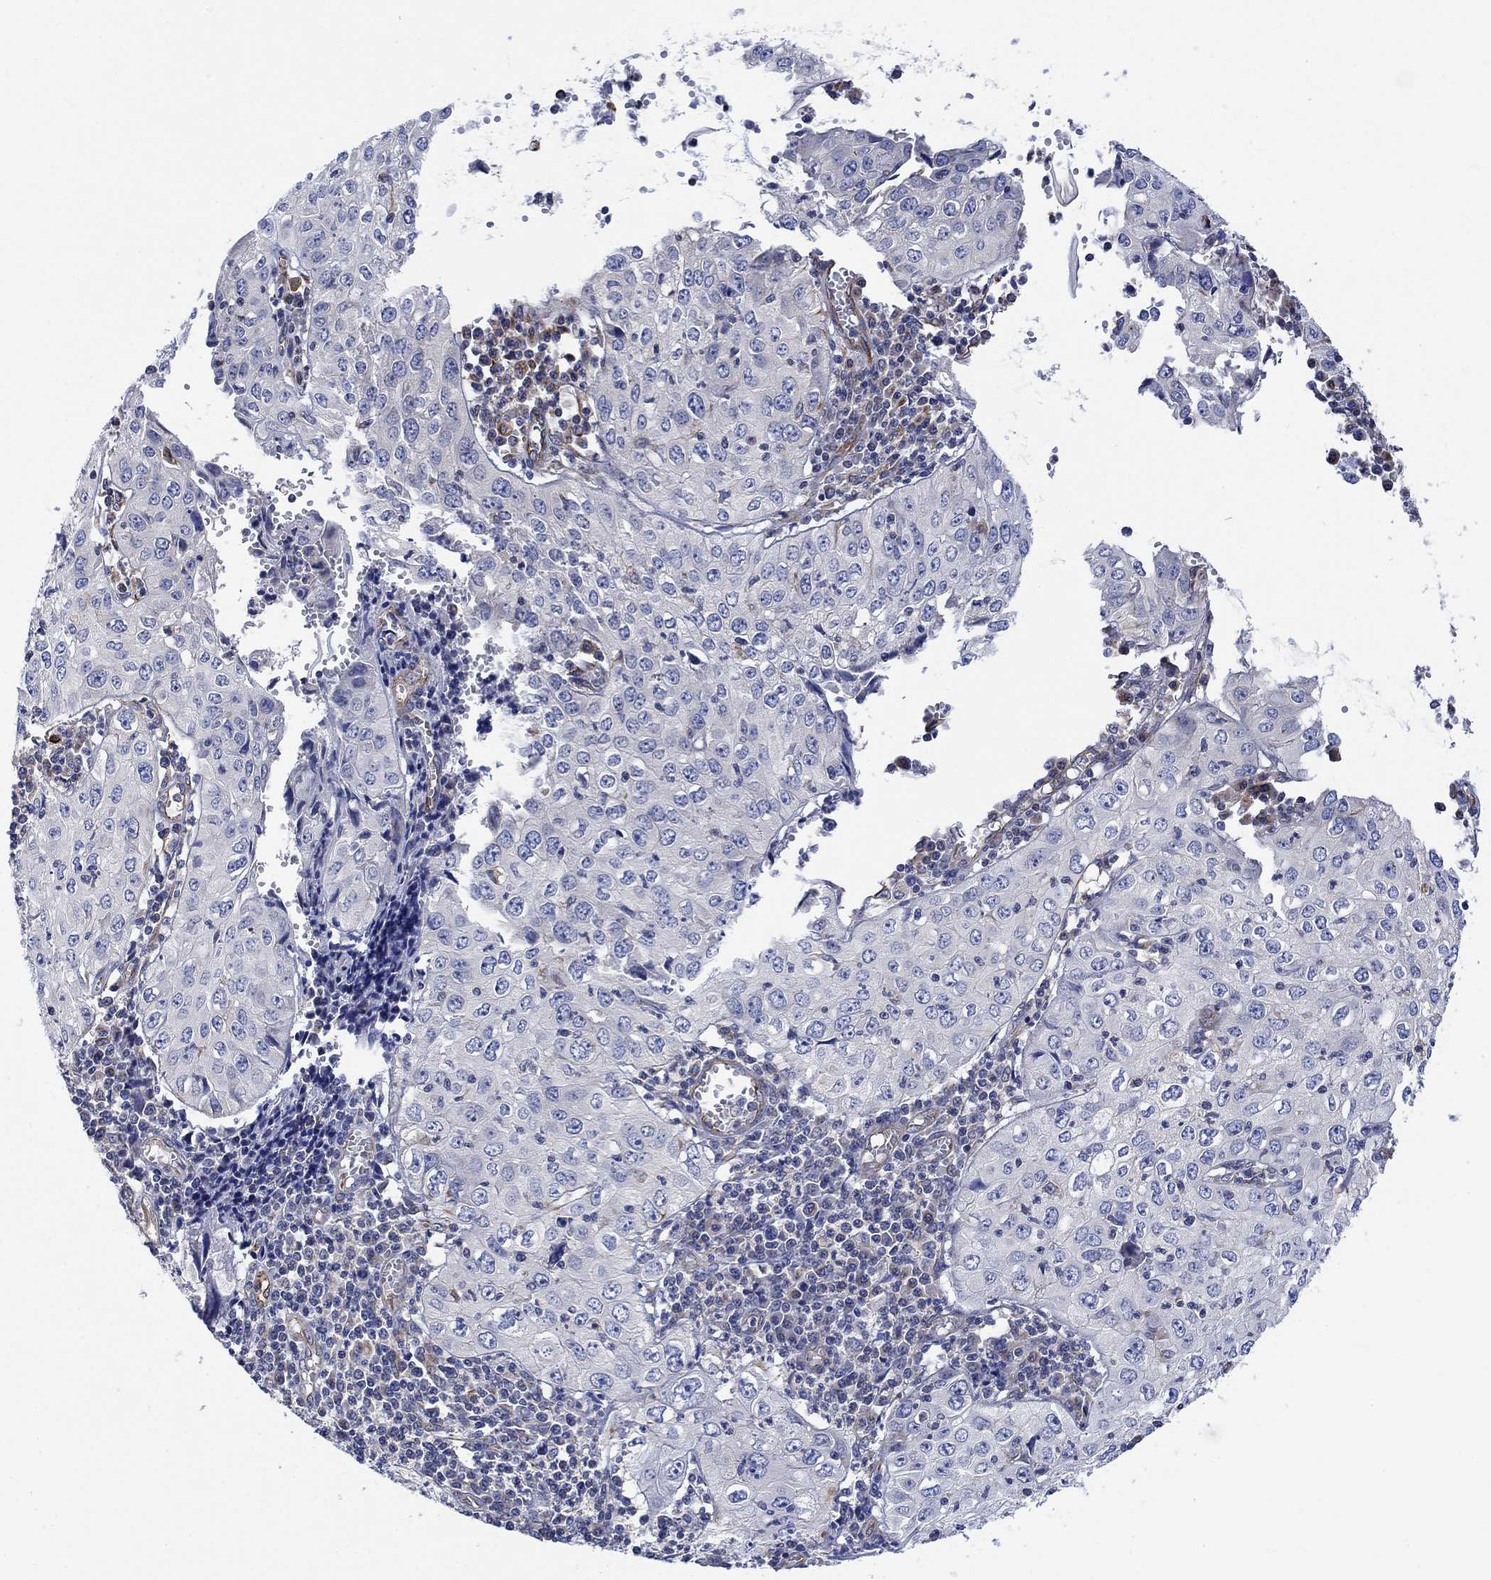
{"staining": {"intensity": "negative", "quantity": "none", "location": "none"}, "tissue": "cervical cancer", "cell_type": "Tumor cells", "image_type": "cancer", "snomed": [{"axis": "morphology", "description": "Squamous cell carcinoma, NOS"}, {"axis": "topography", "description": "Cervix"}], "caption": "Tumor cells are negative for brown protein staining in cervical cancer (squamous cell carcinoma).", "gene": "CAMK1D", "patient": {"sex": "female", "age": 24}}